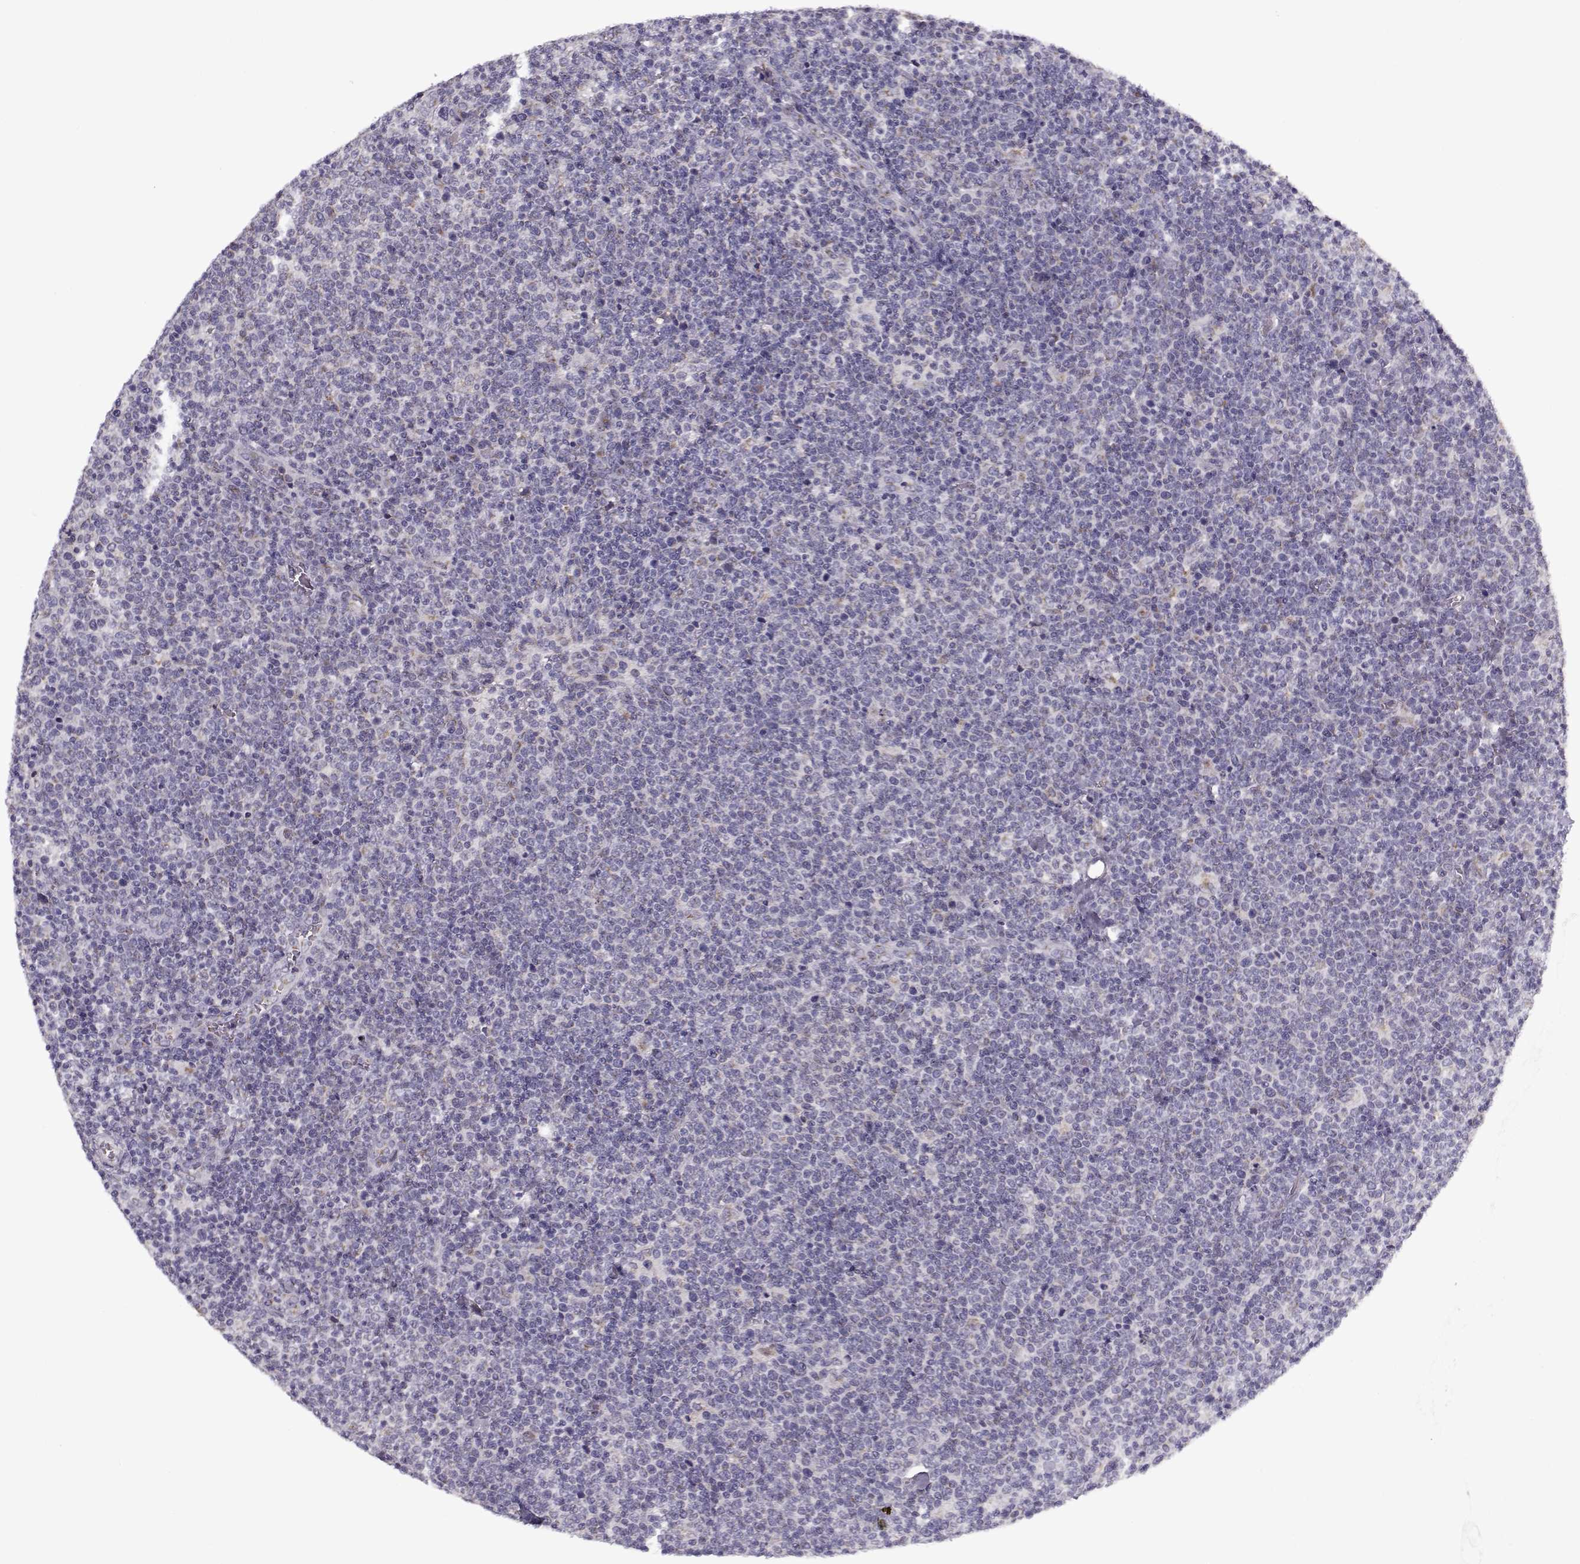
{"staining": {"intensity": "negative", "quantity": "none", "location": "none"}, "tissue": "lymphoma", "cell_type": "Tumor cells", "image_type": "cancer", "snomed": [{"axis": "morphology", "description": "Malignant lymphoma, non-Hodgkin's type, High grade"}, {"axis": "topography", "description": "Lymph node"}], "caption": "Protein analysis of lymphoma demonstrates no significant positivity in tumor cells.", "gene": "SLC4A5", "patient": {"sex": "male", "age": 61}}